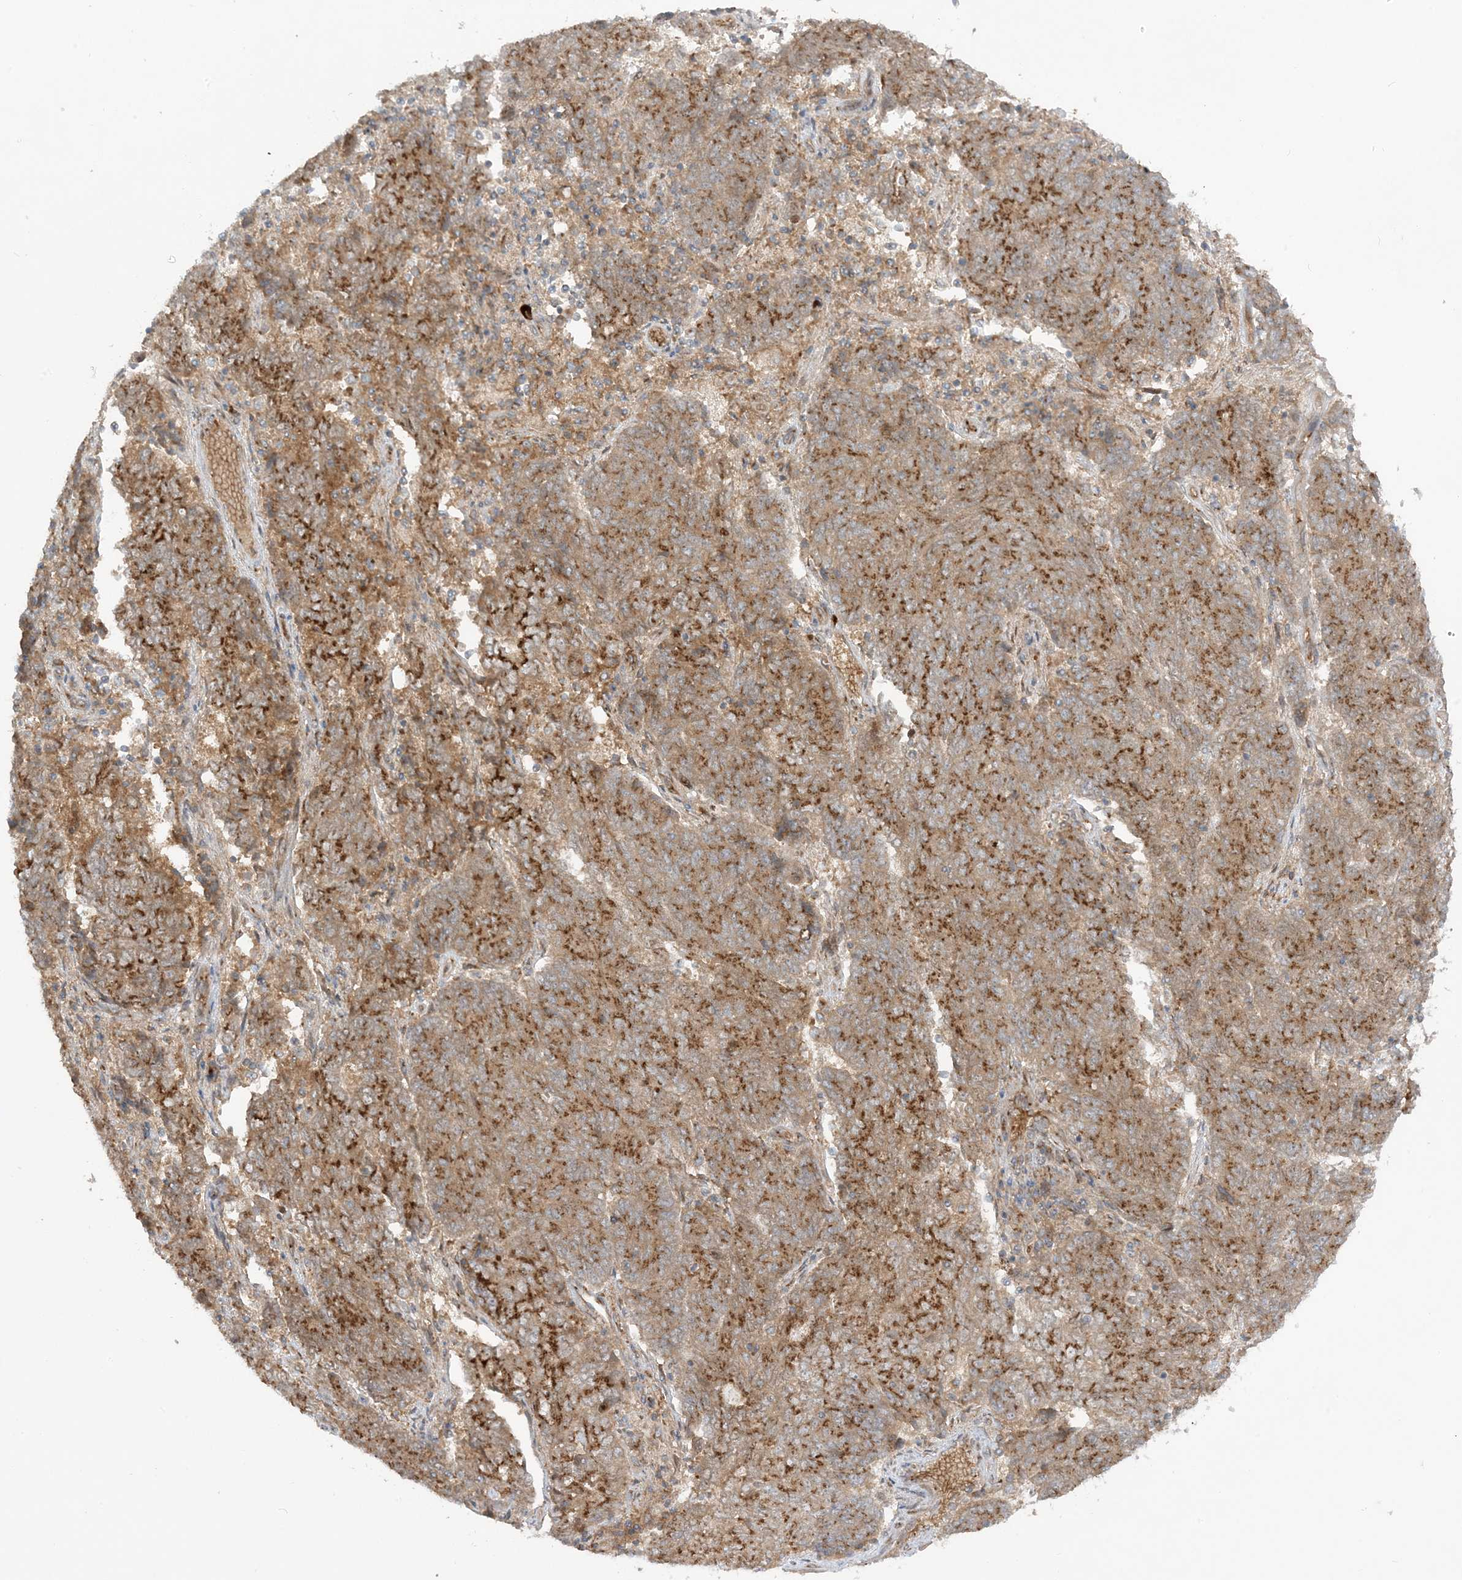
{"staining": {"intensity": "moderate", "quantity": ">75%", "location": "cytoplasmic/membranous"}, "tissue": "endometrial cancer", "cell_type": "Tumor cells", "image_type": "cancer", "snomed": [{"axis": "morphology", "description": "Adenocarcinoma, NOS"}, {"axis": "topography", "description": "Endometrium"}], "caption": "Endometrial cancer tissue shows moderate cytoplasmic/membranous positivity in approximately >75% of tumor cells, visualized by immunohistochemistry.", "gene": "RPP40", "patient": {"sex": "female", "age": 80}}